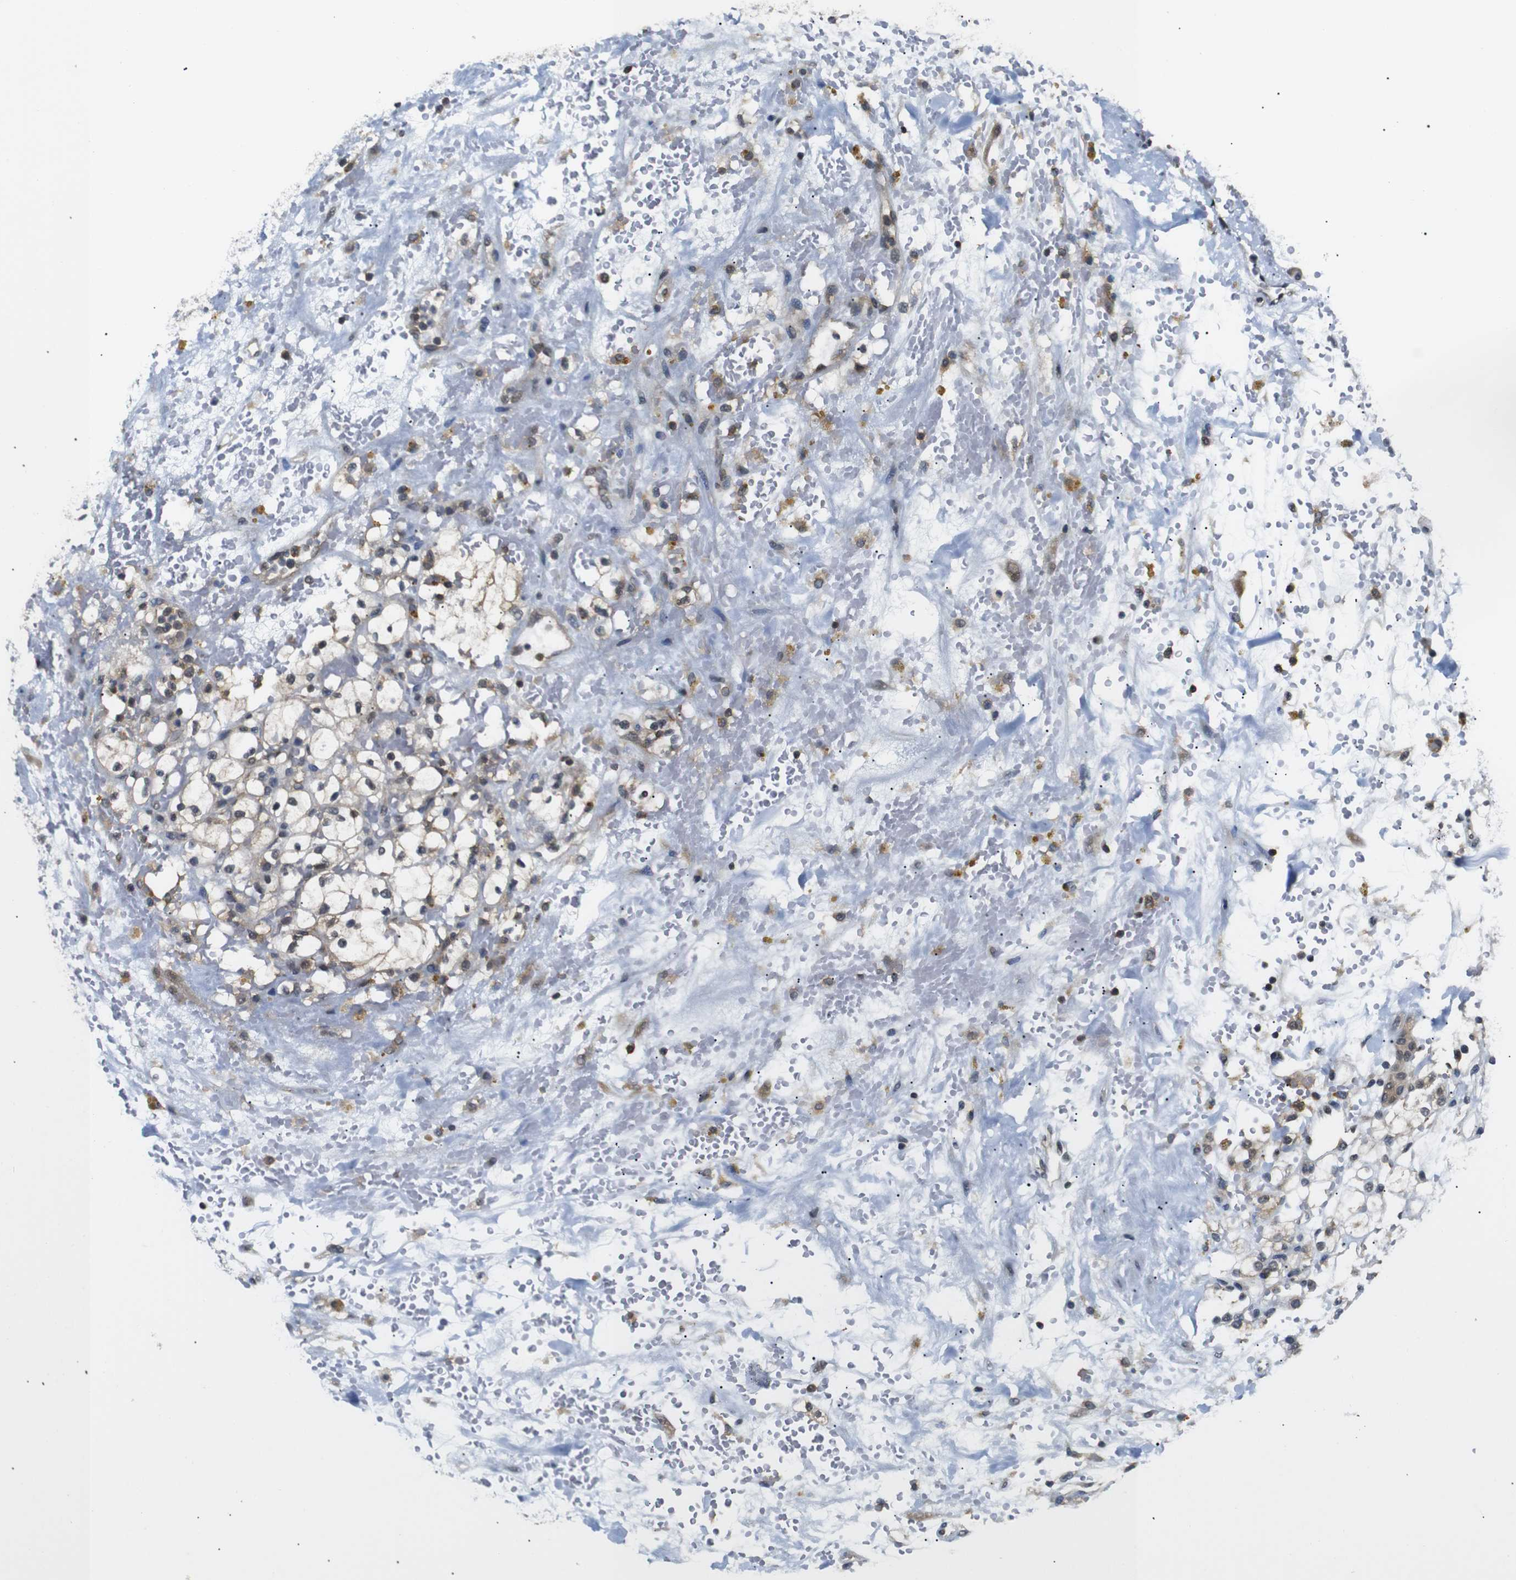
{"staining": {"intensity": "weak", "quantity": "<25%", "location": "nuclear"}, "tissue": "renal cancer", "cell_type": "Tumor cells", "image_type": "cancer", "snomed": [{"axis": "morphology", "description": "Adenocarcinoma, NOS"}, {"axis": "topography", "description": "Kidney"}], "caption": "DAB (3,3'-diaminobenzidine) immunohistochemical staining of renal adenocarcinoma reveals no significant staining in tumor cells.", "gene": "UBXN1", "patient": {"sex": "male", "age": 61}}